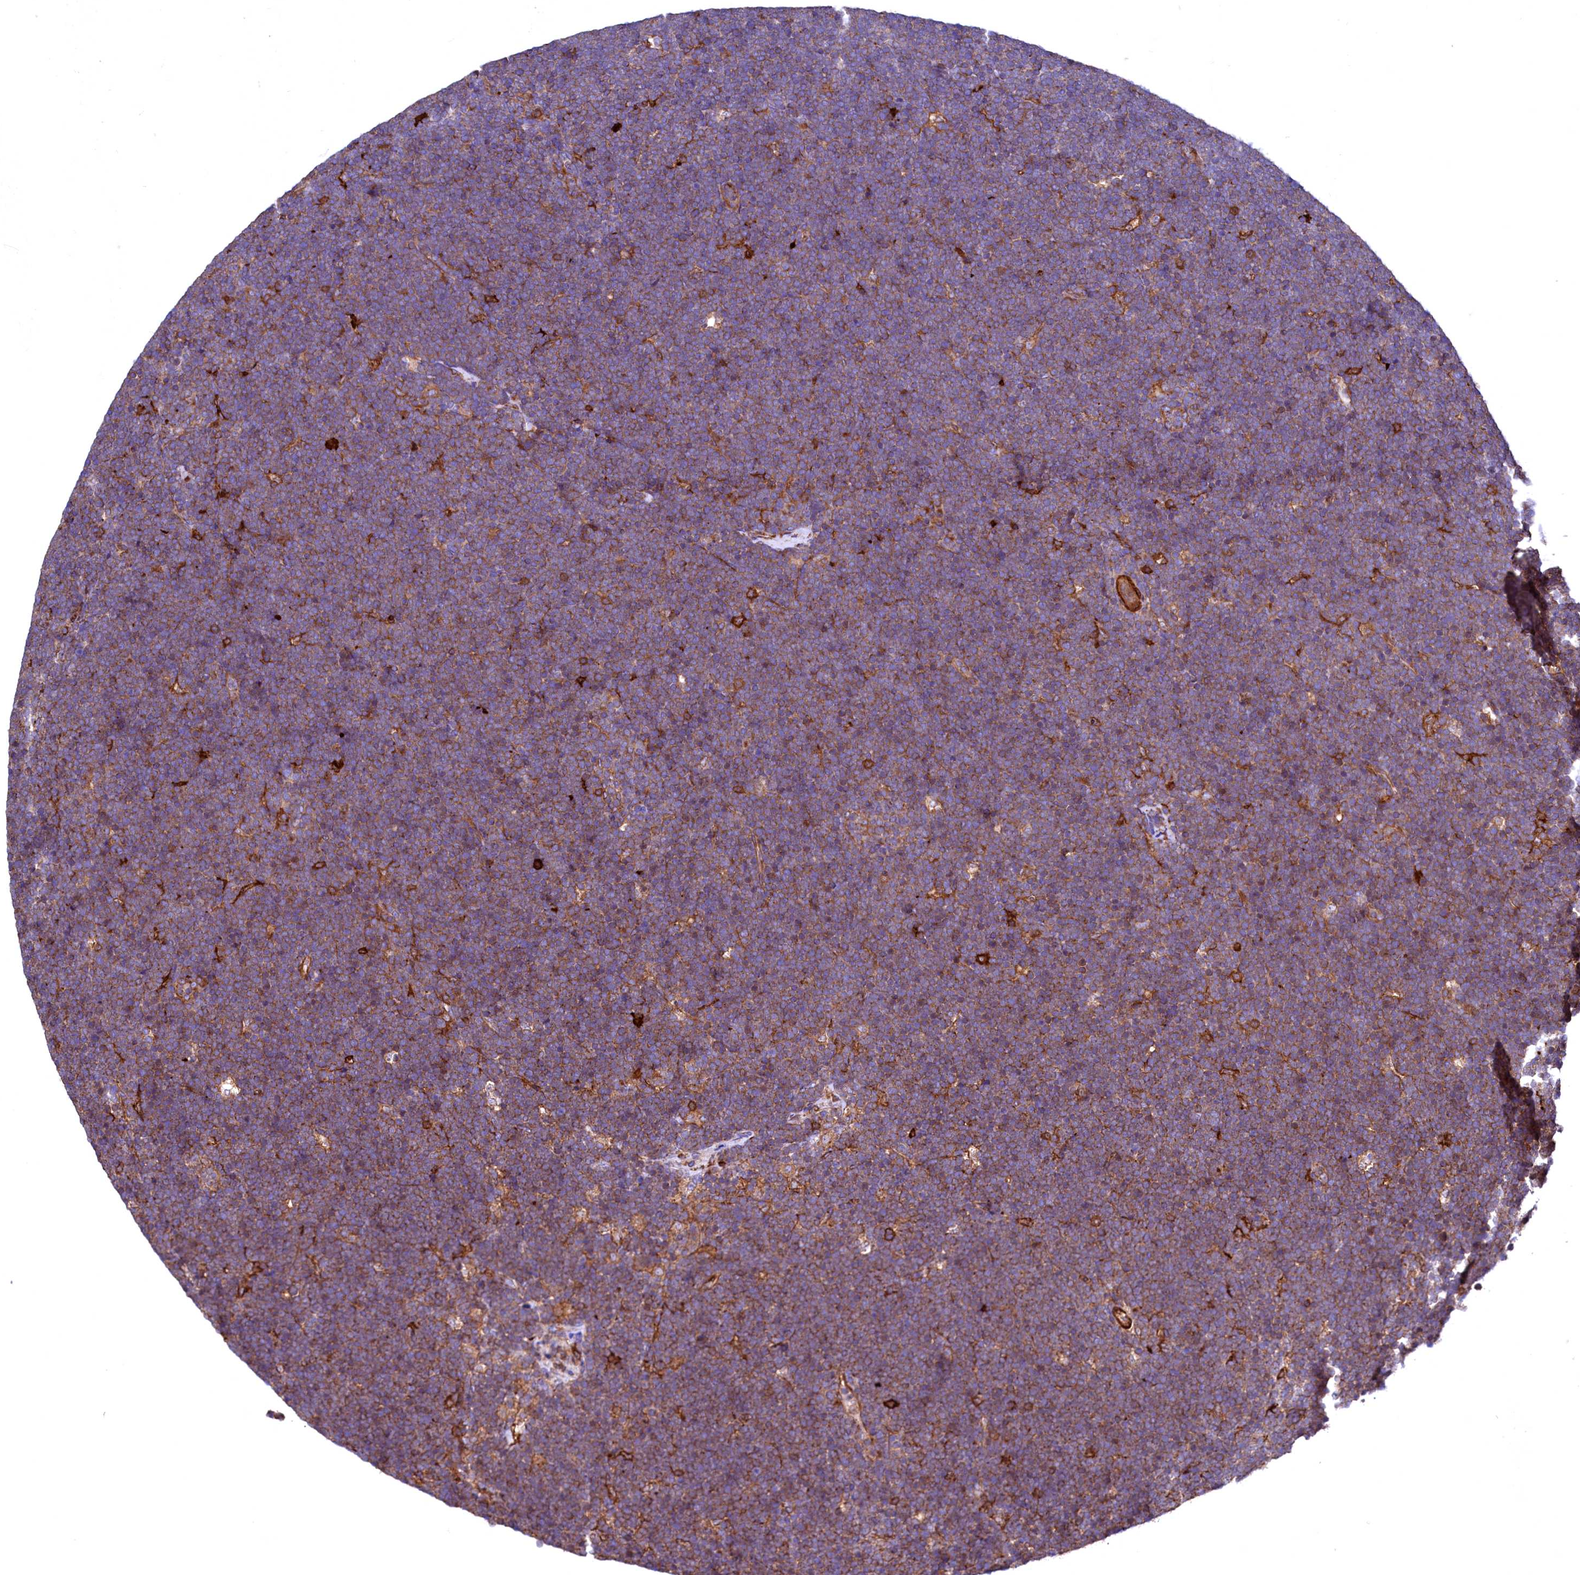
{"staining": {"intensity": "moderate", "quantity": "25%-75%", "location": "cytoplasmic/membranous"}, "tissue": "lymphoma", "cell_type": "Tumor cells", "image_type": "cancer", "snomed": [{"axis": "morphology", "description": "Malignant lymphoma, non-Hodgkin's type, High grade"}, {"axis": "topography", "description": "Lymph node"}], "caption": "Immunohistochemistry (IHC) of human lymphoma shows medium levels of moderate cytoplasmic/membranous expression in approximately 25%-75% of tumor cells. (DAB IHC with brightfield microscopy, high magnification).", "gene": "STAMBPL1", "patient": {"sex": "male", "age": 13}}